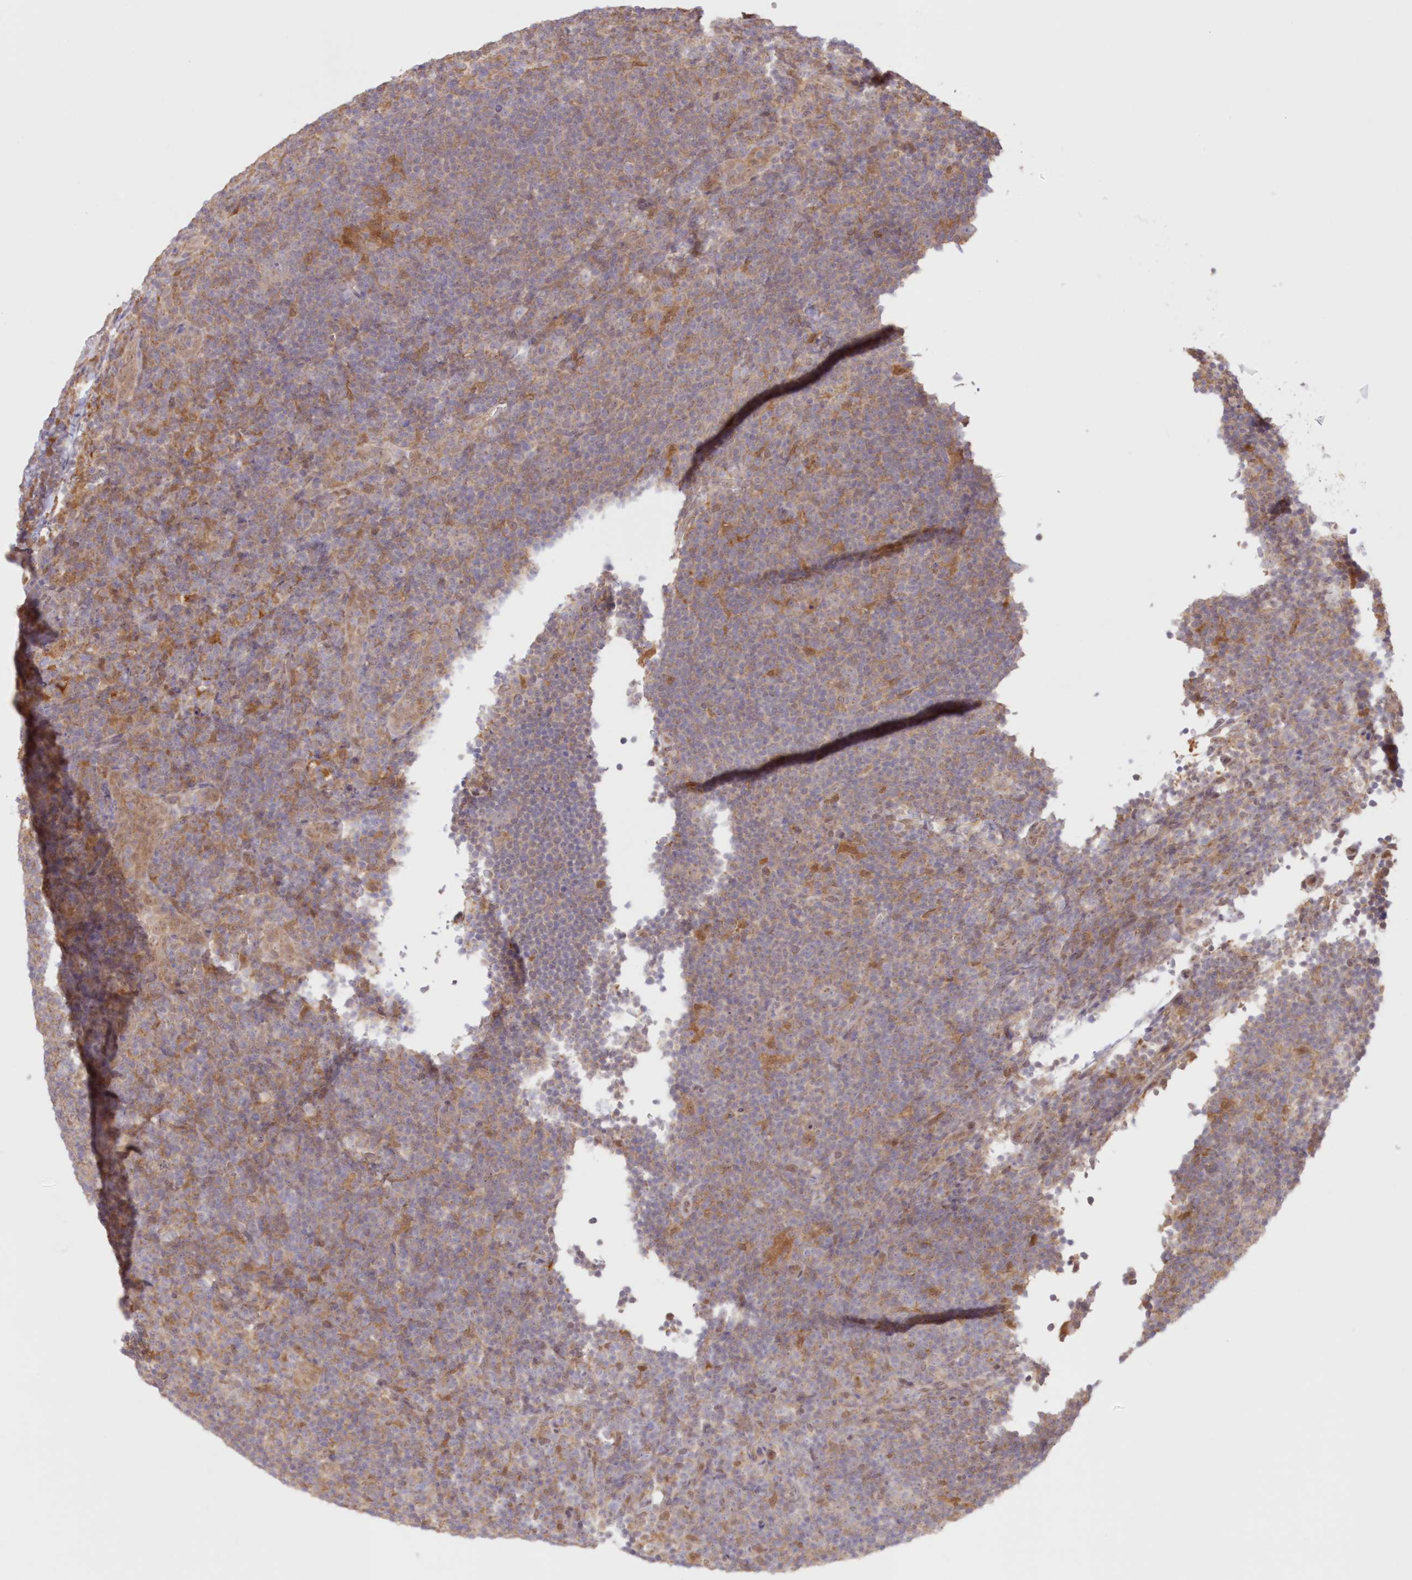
{"staining": {"intensity": "weak", "quantity": "25%-75%", "location": "cytoplasmic/membranous"}, "tissue": "lymphoma", "cell_type": "Tumor cells", "image_type": "cancer", "snomed": [{"axis": "morphology", "description": "Hodgkin's disease, NOS"}, {"axis": "topography", "description": "Lymph node"}], "caption": "Protein staining of Hodgkin's disease tissue exhibits weak cytoplasmic/membranous positivity in about 25%-75% of tumor cells.", "gene": "RNPEP", "patient": {"sex": "female", "age": 57}}